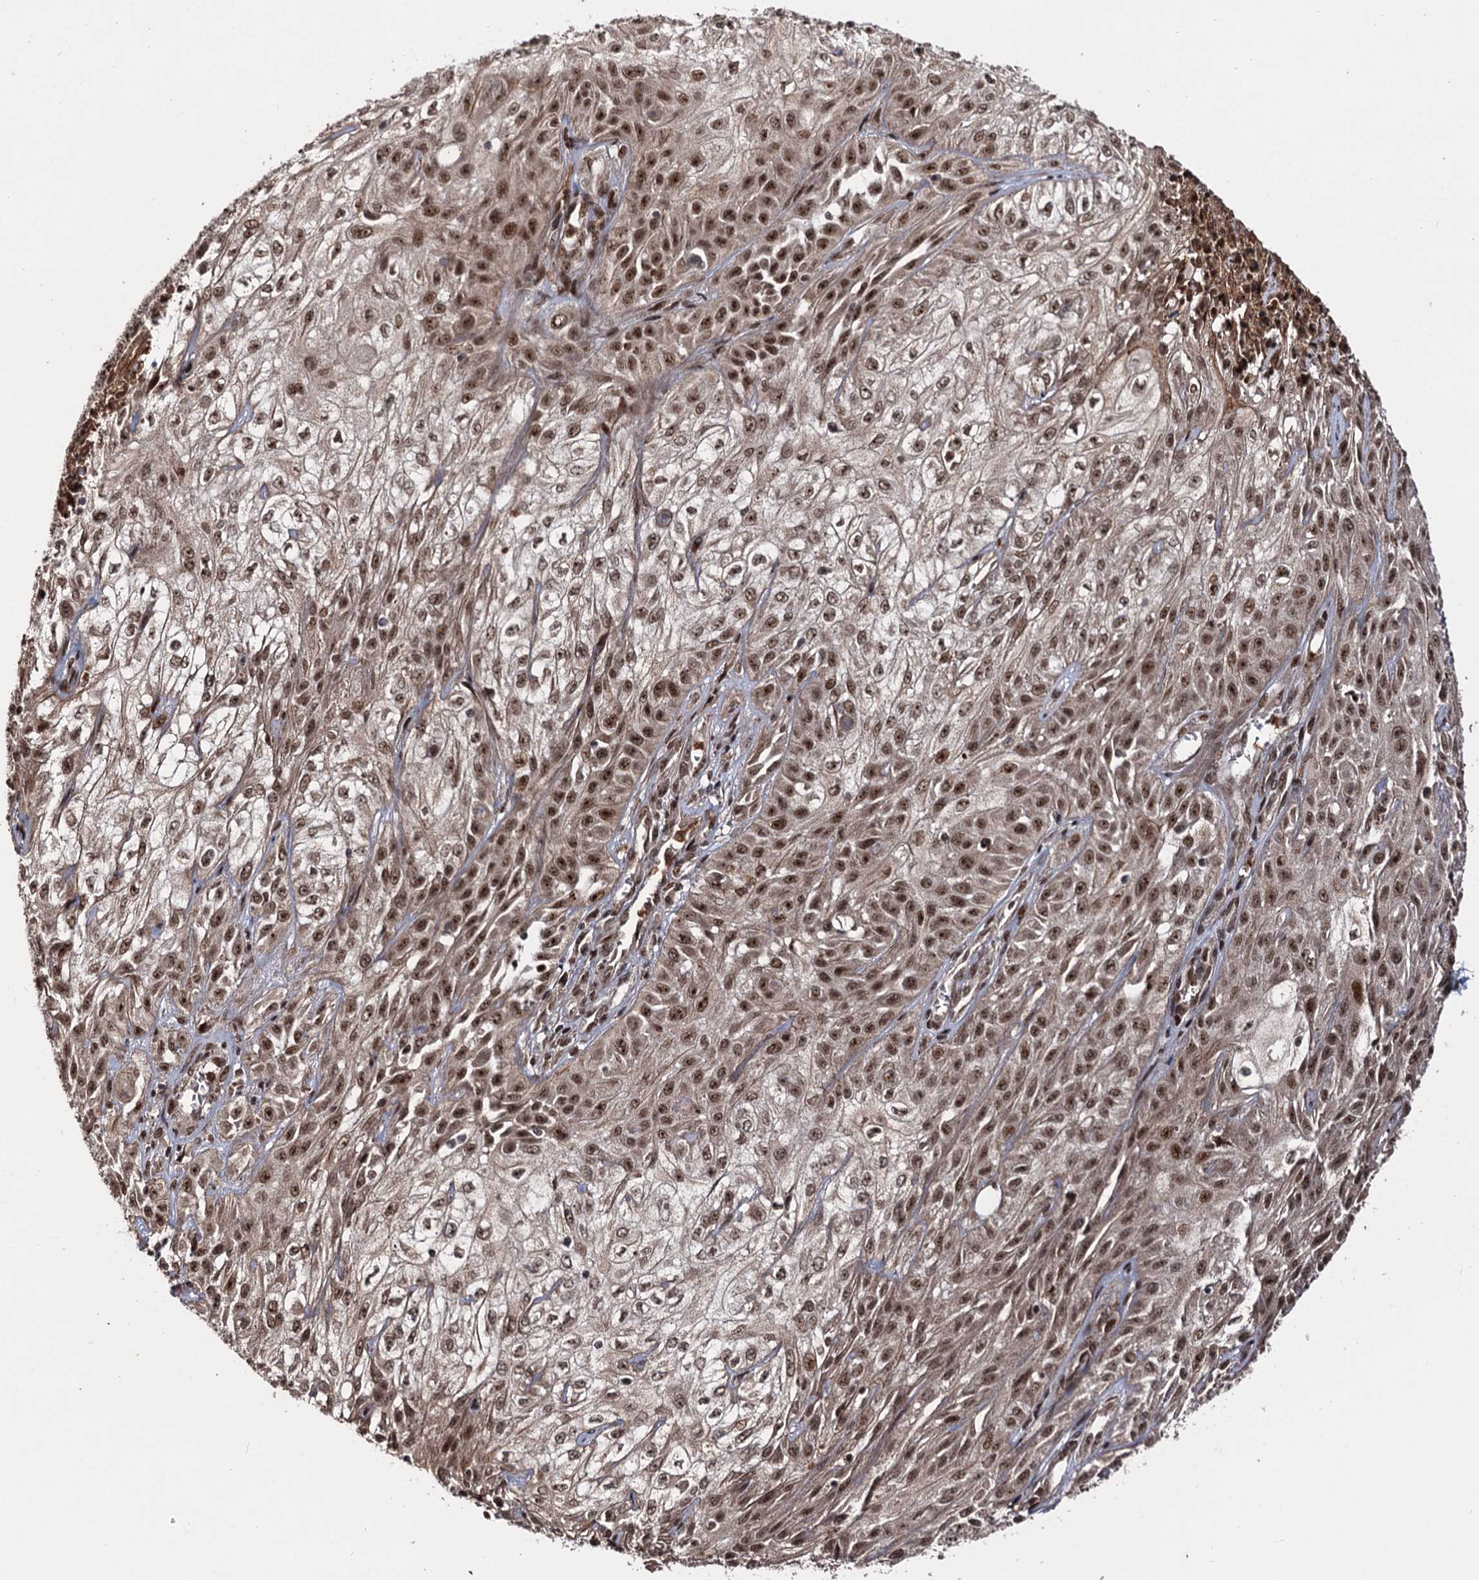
{"staining": {"intensity": "moderate", "quantity": ">75%", "location": "nuclear"}, "tissue": "skin cancer", "cell_type": "Tumor cells", "image_type": "cancer", "snomed": [{"axis": "morphology", "description": "Squamous cell carcinoma, NOS"}, {"axis": "morphology", "description": "Squamous cell carcinoma, metastatic, NOS"}, {"axis": "topography", "description": "Skin"}, {"axis": "topography", "description": "Lymph node"}], "caption": "Brown immunohistochemical staining in skin squamous cell carcinoma exhibits moderate nuclear positivity in approximately >75% of tumor cells.", "gene": "SFSWAP", "patient": {"sex": "male", "age": 75}}